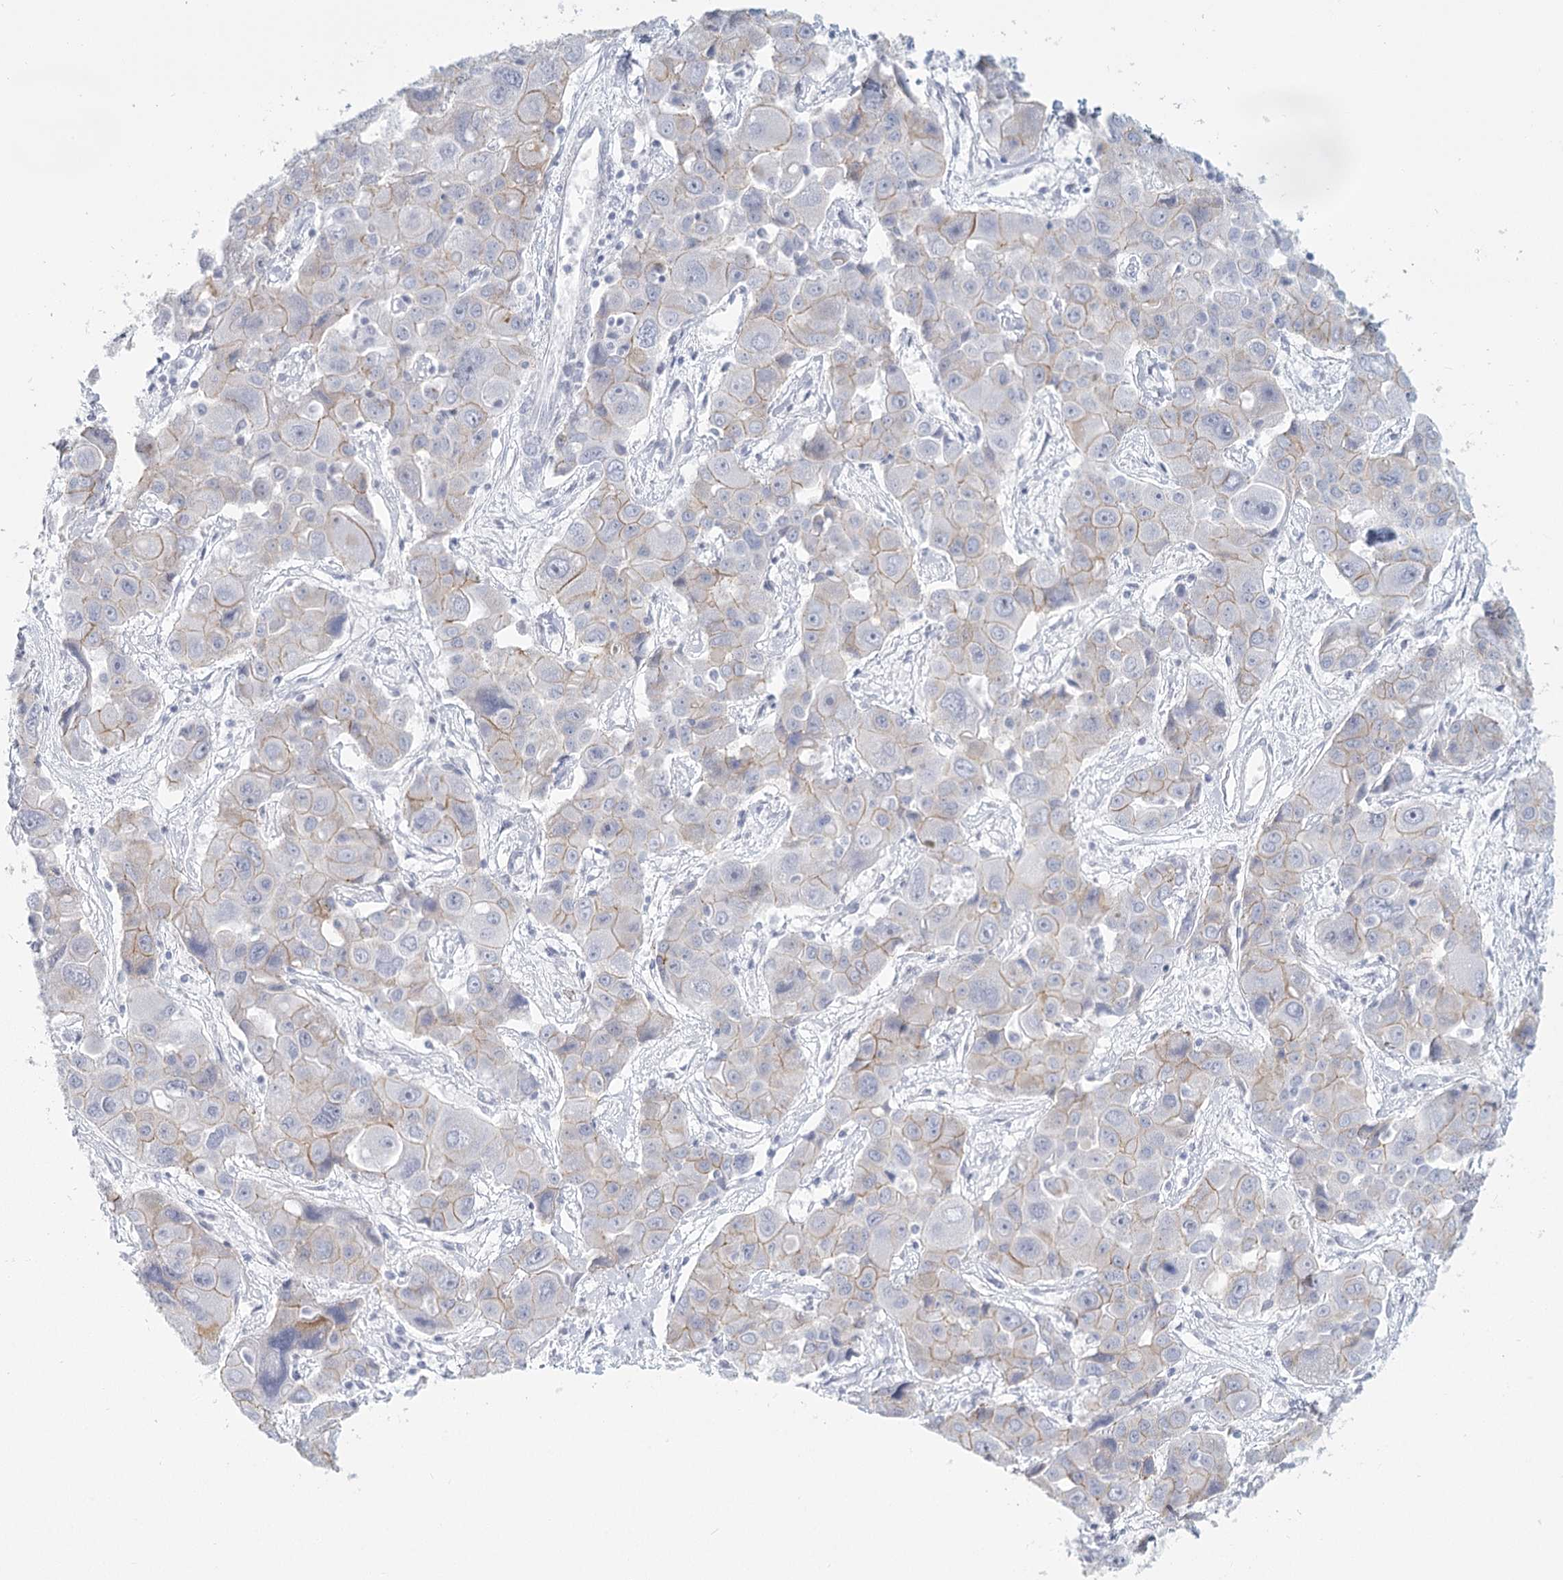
{"staining": {"intensity": "weak", "quantity": "25%-75%", "location": "cytoplasmic/membranous"}, "tissue": "liver cancer", "cell_type": "Tumor cells", "image_type": "cancer", "snomed": [{"axis": "morphology", "description": "Cholangiocarcinoma"}, {"axis": "topography", "description": "Liver"}], "caption": "Human liver cancer stained for a protein (brown) reveals weak cytoplasmic/membranous positive expression in approximately 25%-75% of tumor cells.", "gene": "WNT8B", "patient": {"sex": "male", "age": 67}}